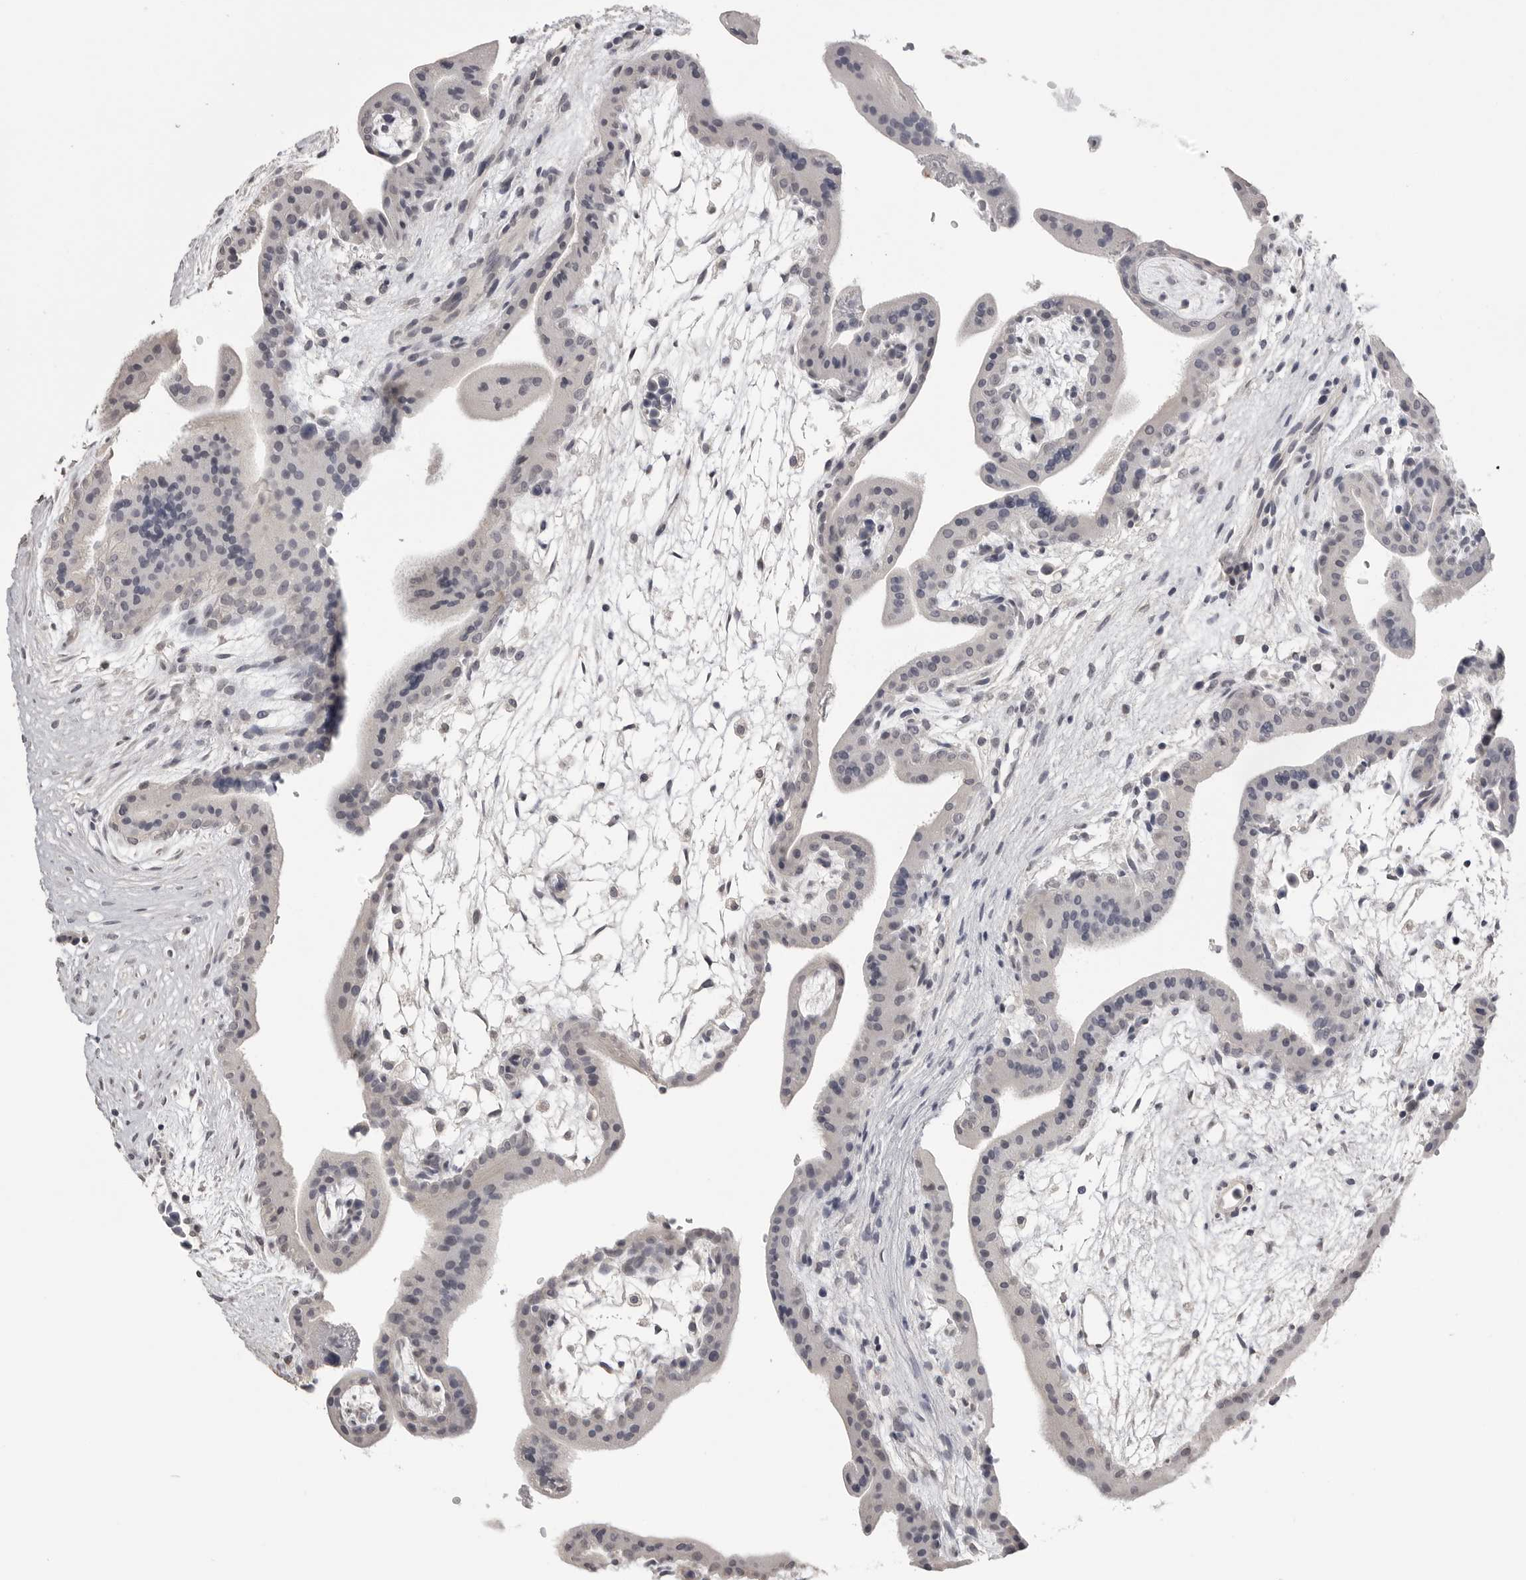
{"staining": {"intensity": "negative", "quantity": "none", "location": "none"}, "tissue": "placenta", "cell_type": "Trophoblastic cells", "image_type": "normal", "snomed": [{"axis": "morphology", "description": "Normal tissue, NOS"}, {"axis": "topography", "description": "Placenta"}], "caption": "A high-resolution image shows immunohistochemistry staining of unremarkable placenta, which reveals no significant expression in trophoblastic cells.", "gene": "GPN2", "patient": {"sex": "female", "age": 35}}